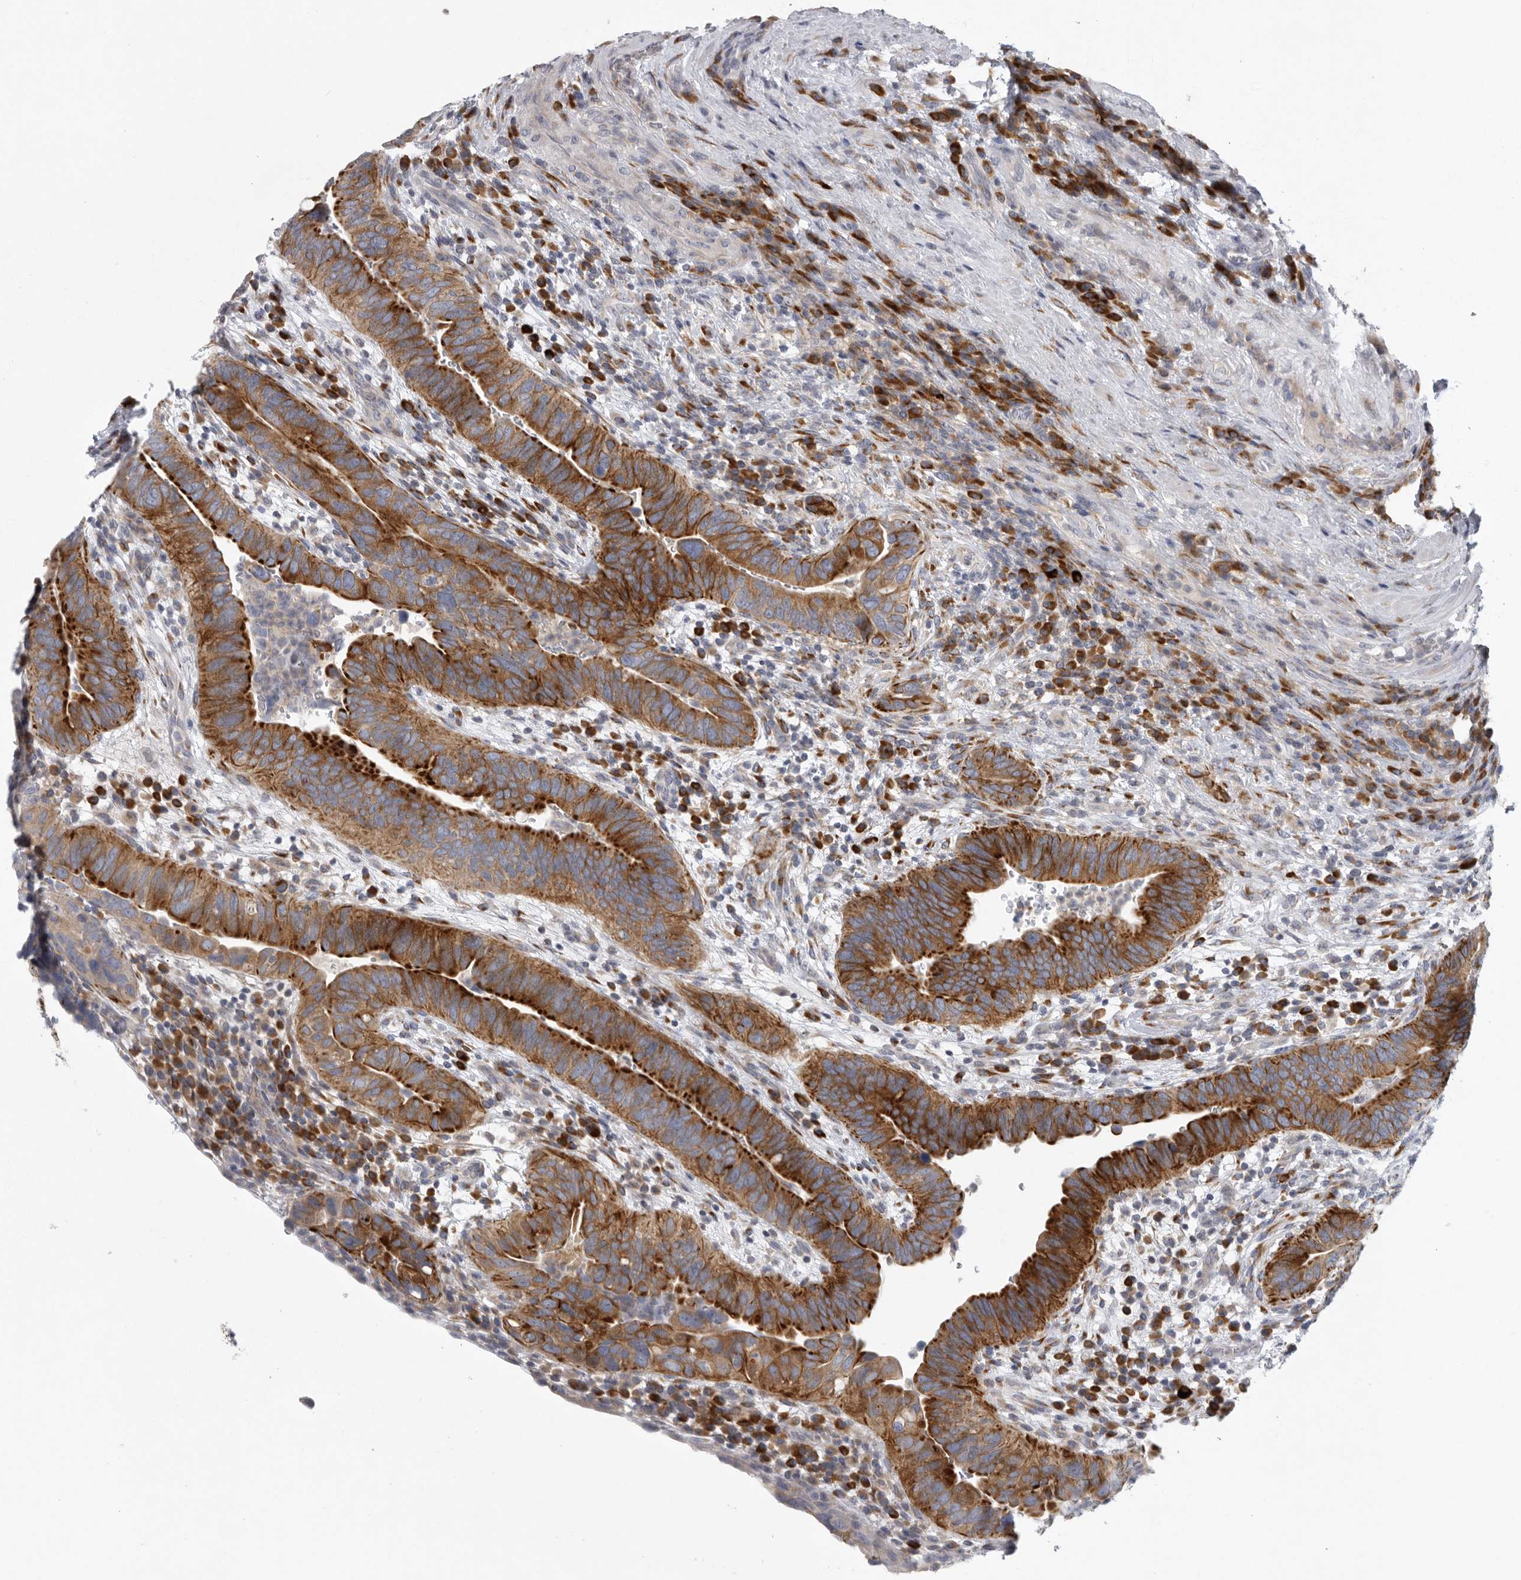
{"staining": {"intensity": "strong", "quantity": ">75%", "location": "cytoplasmic/membranous"}, "tissue": "urothelial cancer", "cell_type": "Tumor cells", "image_type": "cancer", "snomed": [{"axis": "morphology", "description": "Urothelial carcinoma, High grade"}, {"axis": "topography", "description": "Urinary bladder"}], "caption": "Immunohistochemistry staining of urothelial cancer, which displays high levels of strong cytoplasmic/membranous positivity in approximately >75% of tumor cells indicating strong cytoplasmic/membranous protein positivity. The staining was performed using DAB (3,3'-diaminobenzidine) (brown) for protein detection and nuclei were counterstained in hematoxylin (blue).", "gene": "USP24", "patient": {"sex": "female", "age": 82}}